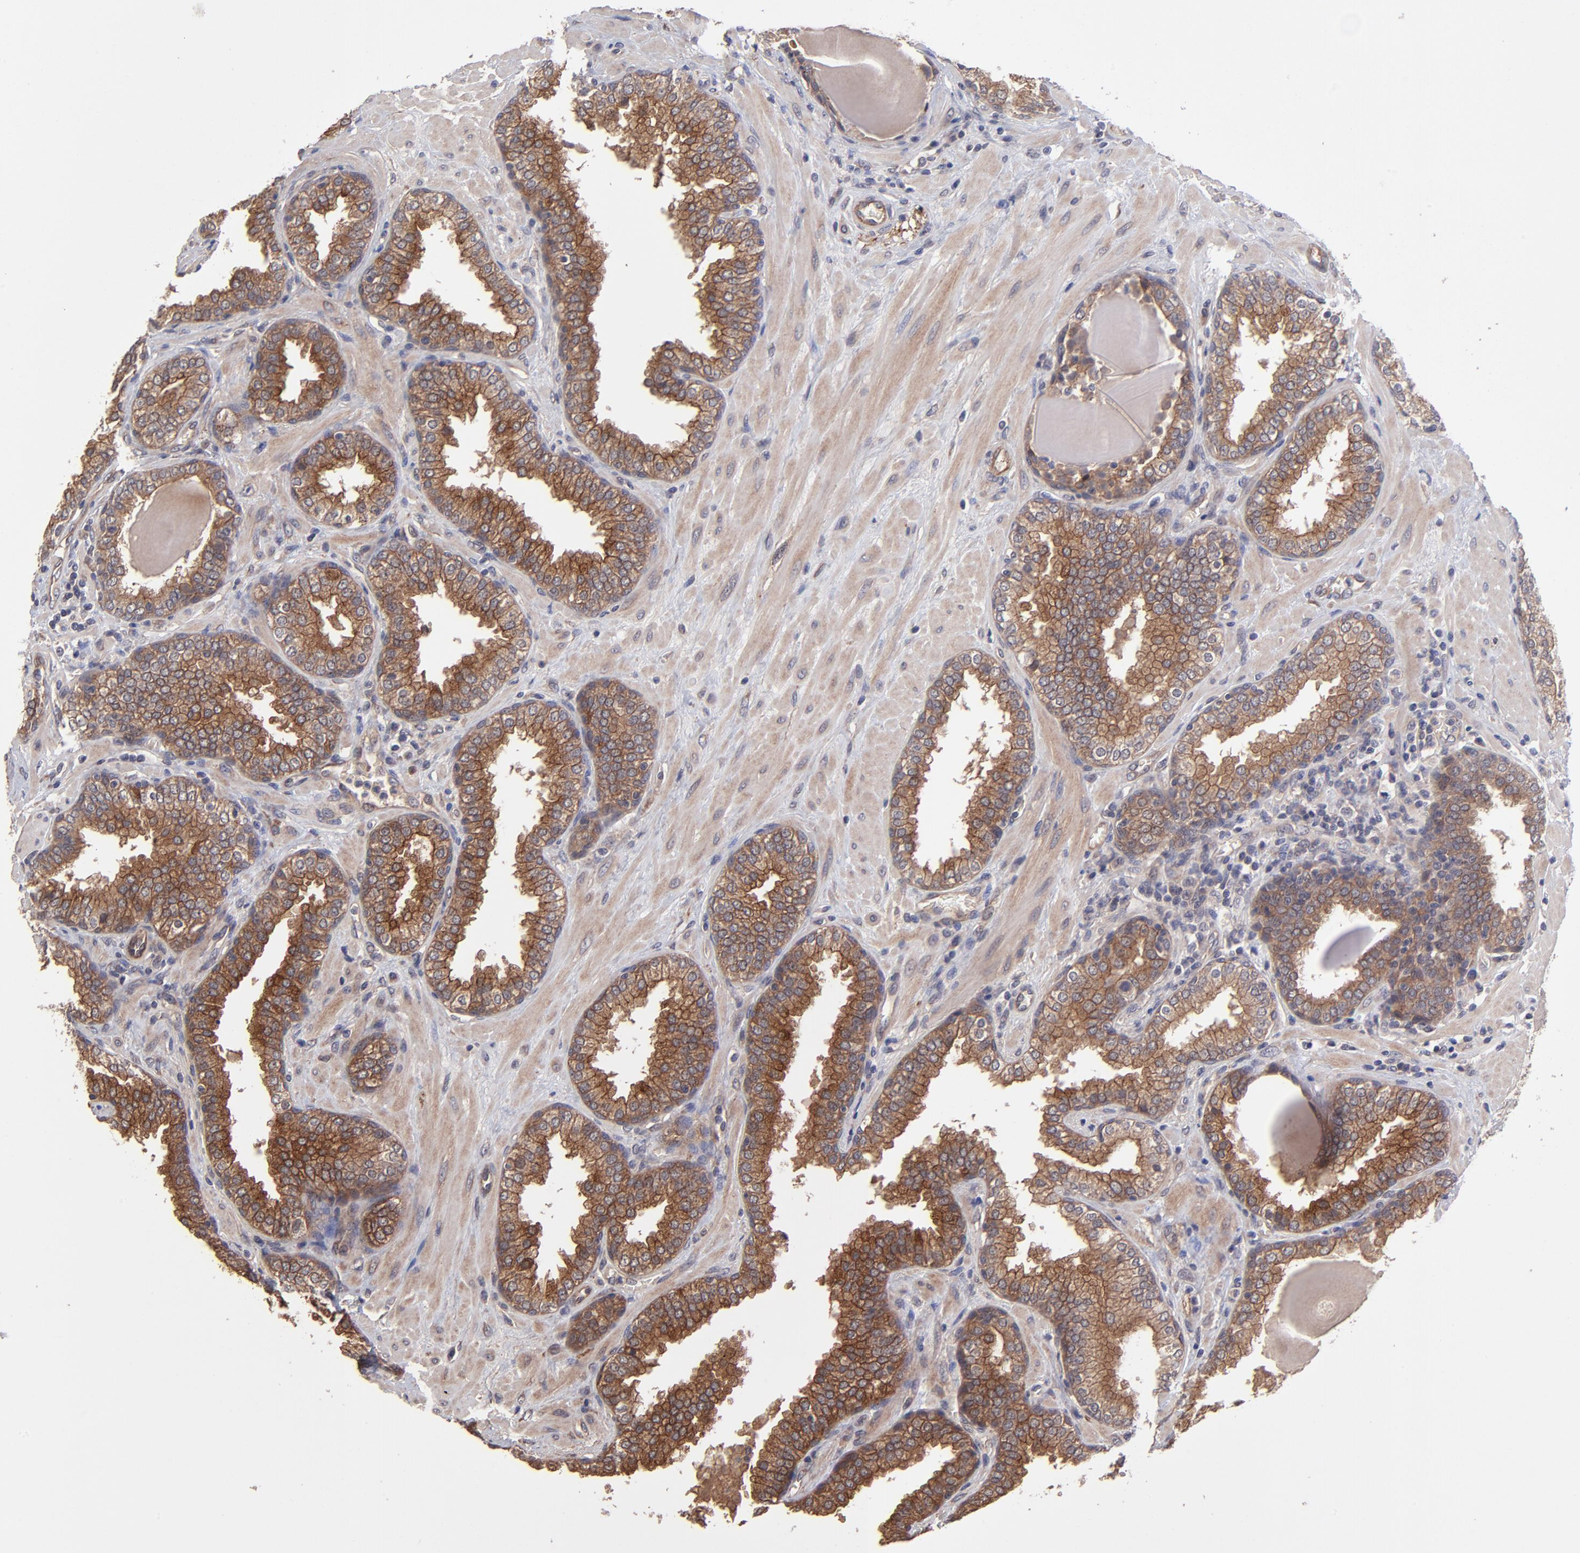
{"staining": {"intensity": "strong", "quantity": ">75%", "location": "cytoplasmic/membranous"}, "tissue": "prostate", "cell_type": "Glandular cells", "image_type": "normal", "snomed": [{"axis": "morphology", "description": "Normal tissue, NOS"}, {"axis": "topography", "description": "Prostate"}], "caption": "A brown stain highlights strong cytoplasmic/membranous positivity of a protein in glandular cells of benign human prostate. The protein is shown in brown color, while the nuclei are stained blue.", "gene": "ZNF780A", "patient": {"sex": "male", "age": 51}}